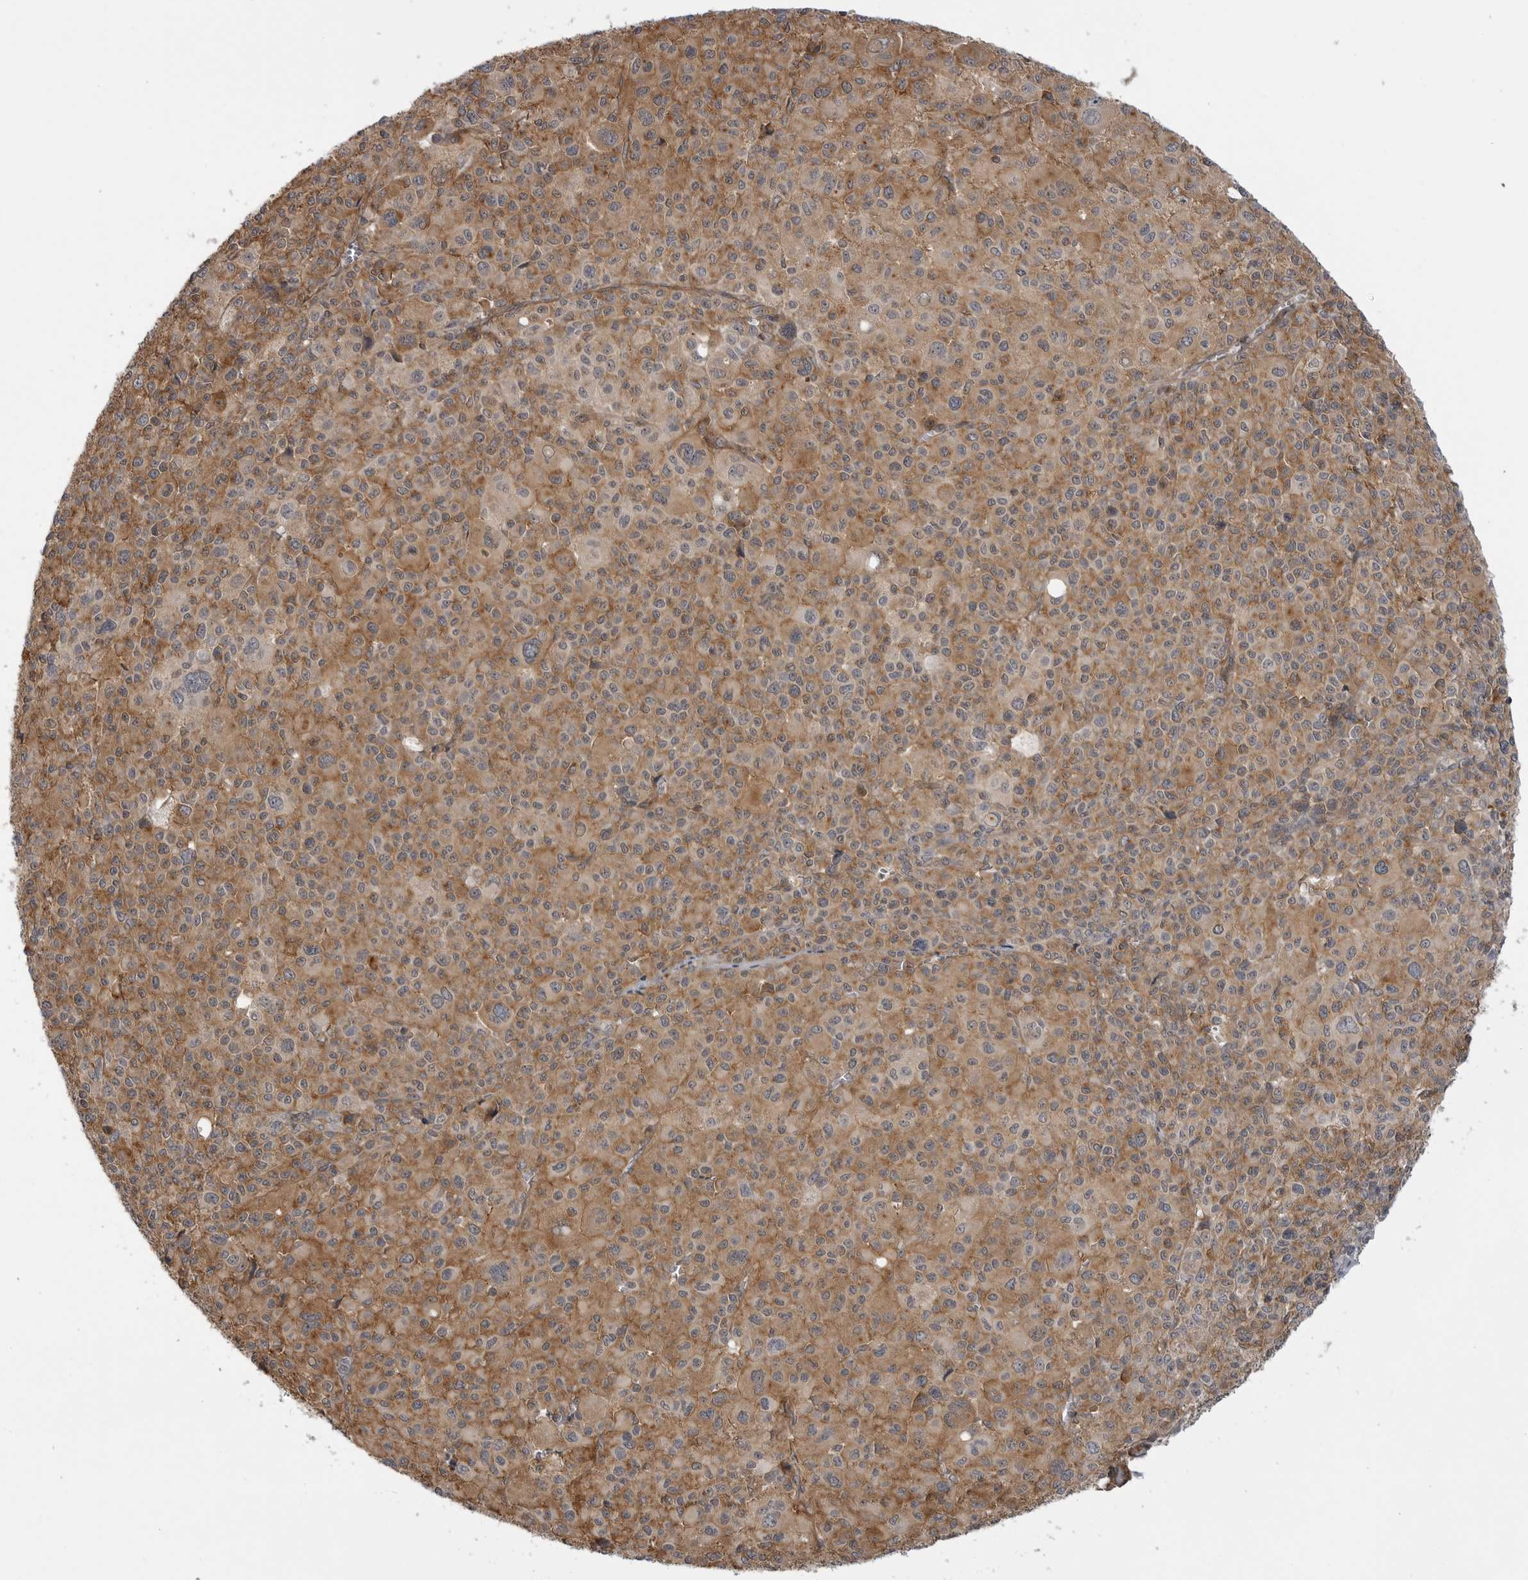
{"staining": {"intensity": "moderate", "quantity": ">75%", "location": "cytoplasmic/membranous"}, "tissue": "melanoma", "cell_type": "Tumor cells", "image_type": "cancer", "snomed": [{"axis": "morphology", "description": "Malignant melanoma, Metastatic site"}, {"axis": "topography", "description": "Skin"}], "caption": "Melanoma was stained to show a protein in brown. There is medium levels of moderate cytoplasmic/membranous staining in about >75% of tumor cells.", "gene": "LRRC45", "patient": {"sex": "female", "age": 74}}